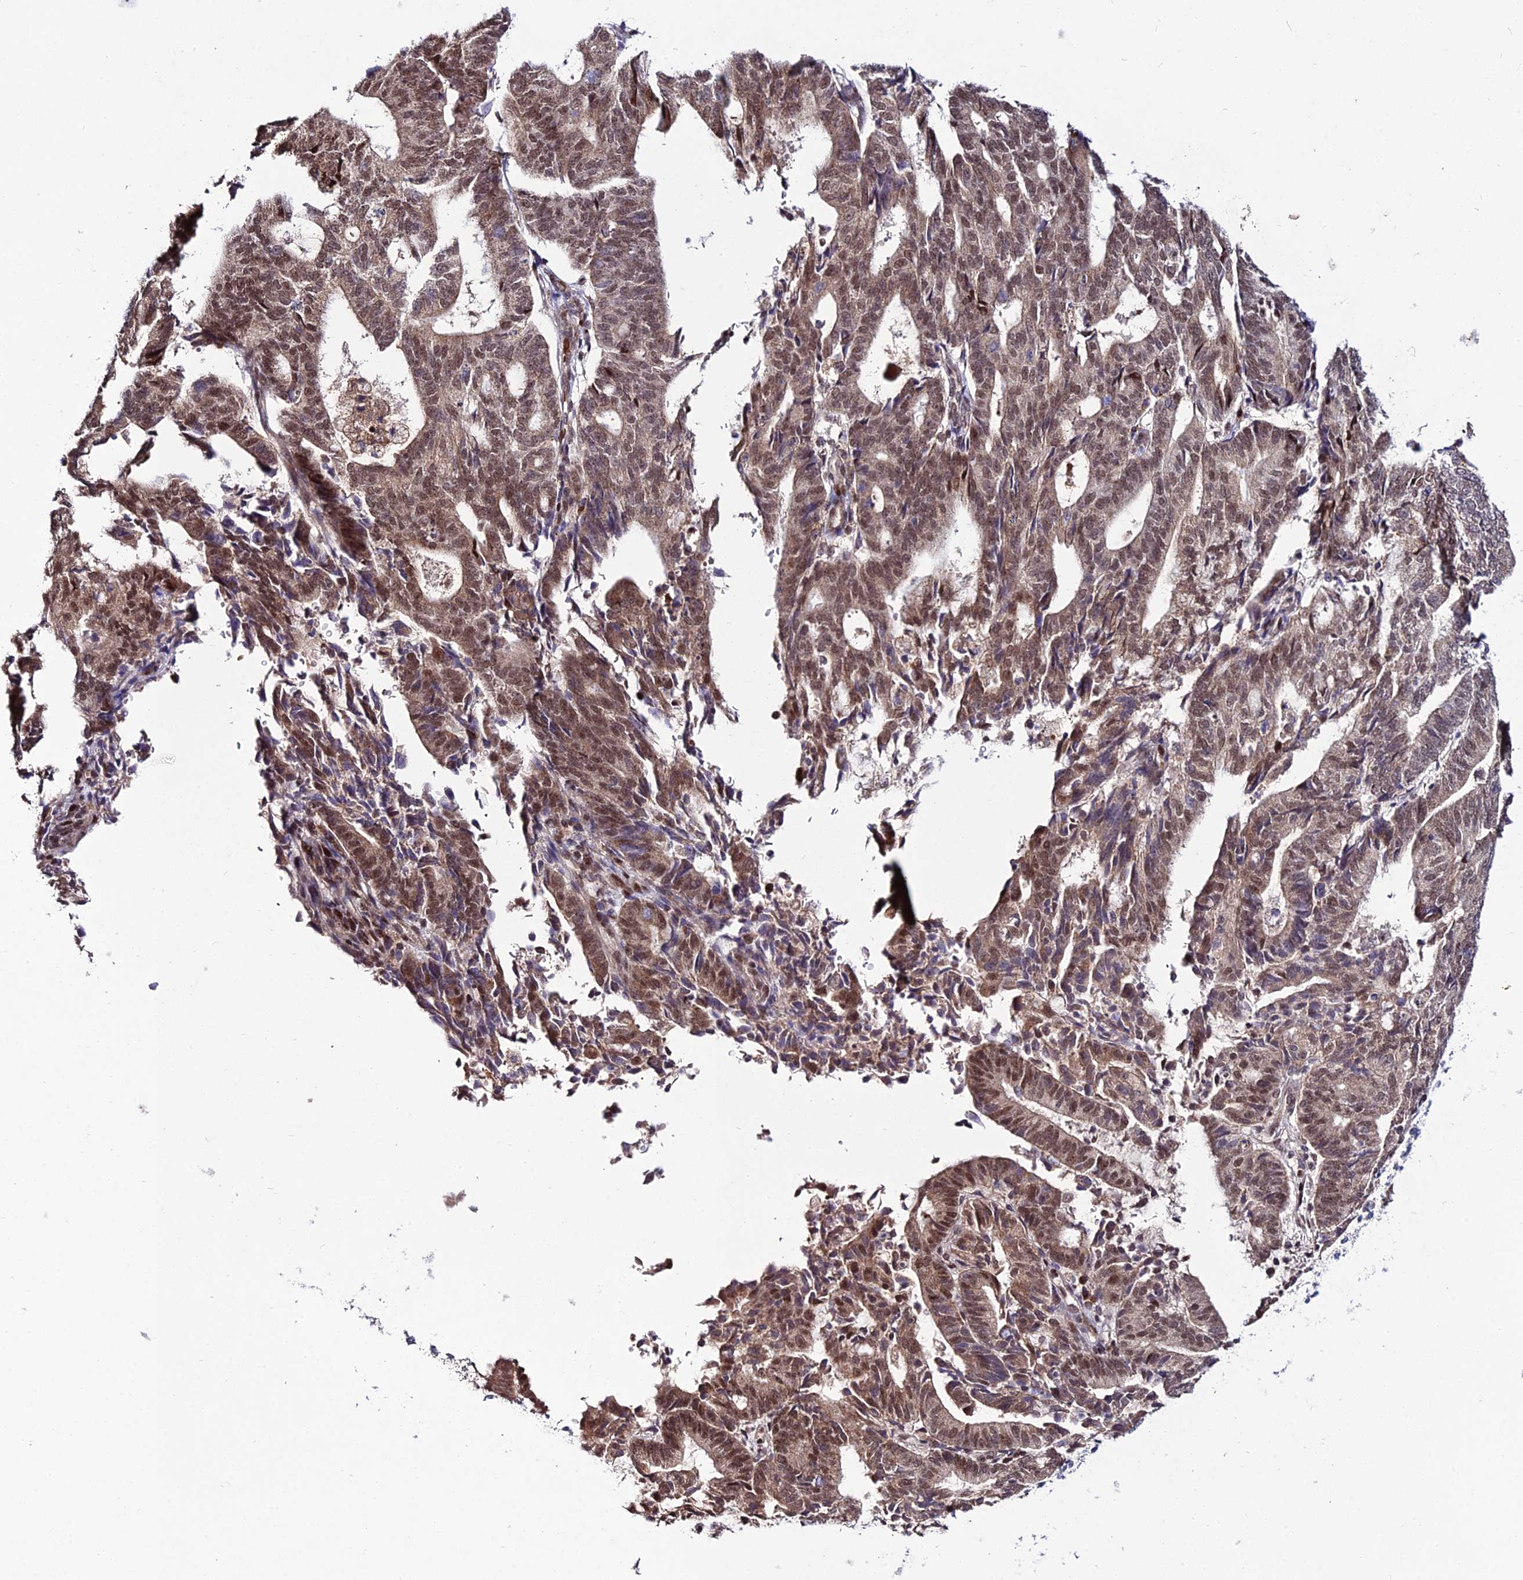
{"staining": {"intensity": "moderate", "quantity": ">75%", "location": "cytoplasmic/membranous,nuclear"}, "tissue": "endometrial cancer", "cell_type": "Tumor cells", "image_type": "cancer", "snomed": [{"axis": "morphology", "description": "Adenocarcinoma, NOS"}, {"axis": "topography", "description": "Endometrium"}], "caption": "Tumor cells exhibit moderate cytoplasmic/membranous and nuclear staining in about >75% of cells in endometrial cancer. (DAB (3,3'-diaminobenzidine) = brown stain, brightfield microscopy at high magnification).", "gene": "CIB3", "patient": {"sex": "female", "age": 70}}